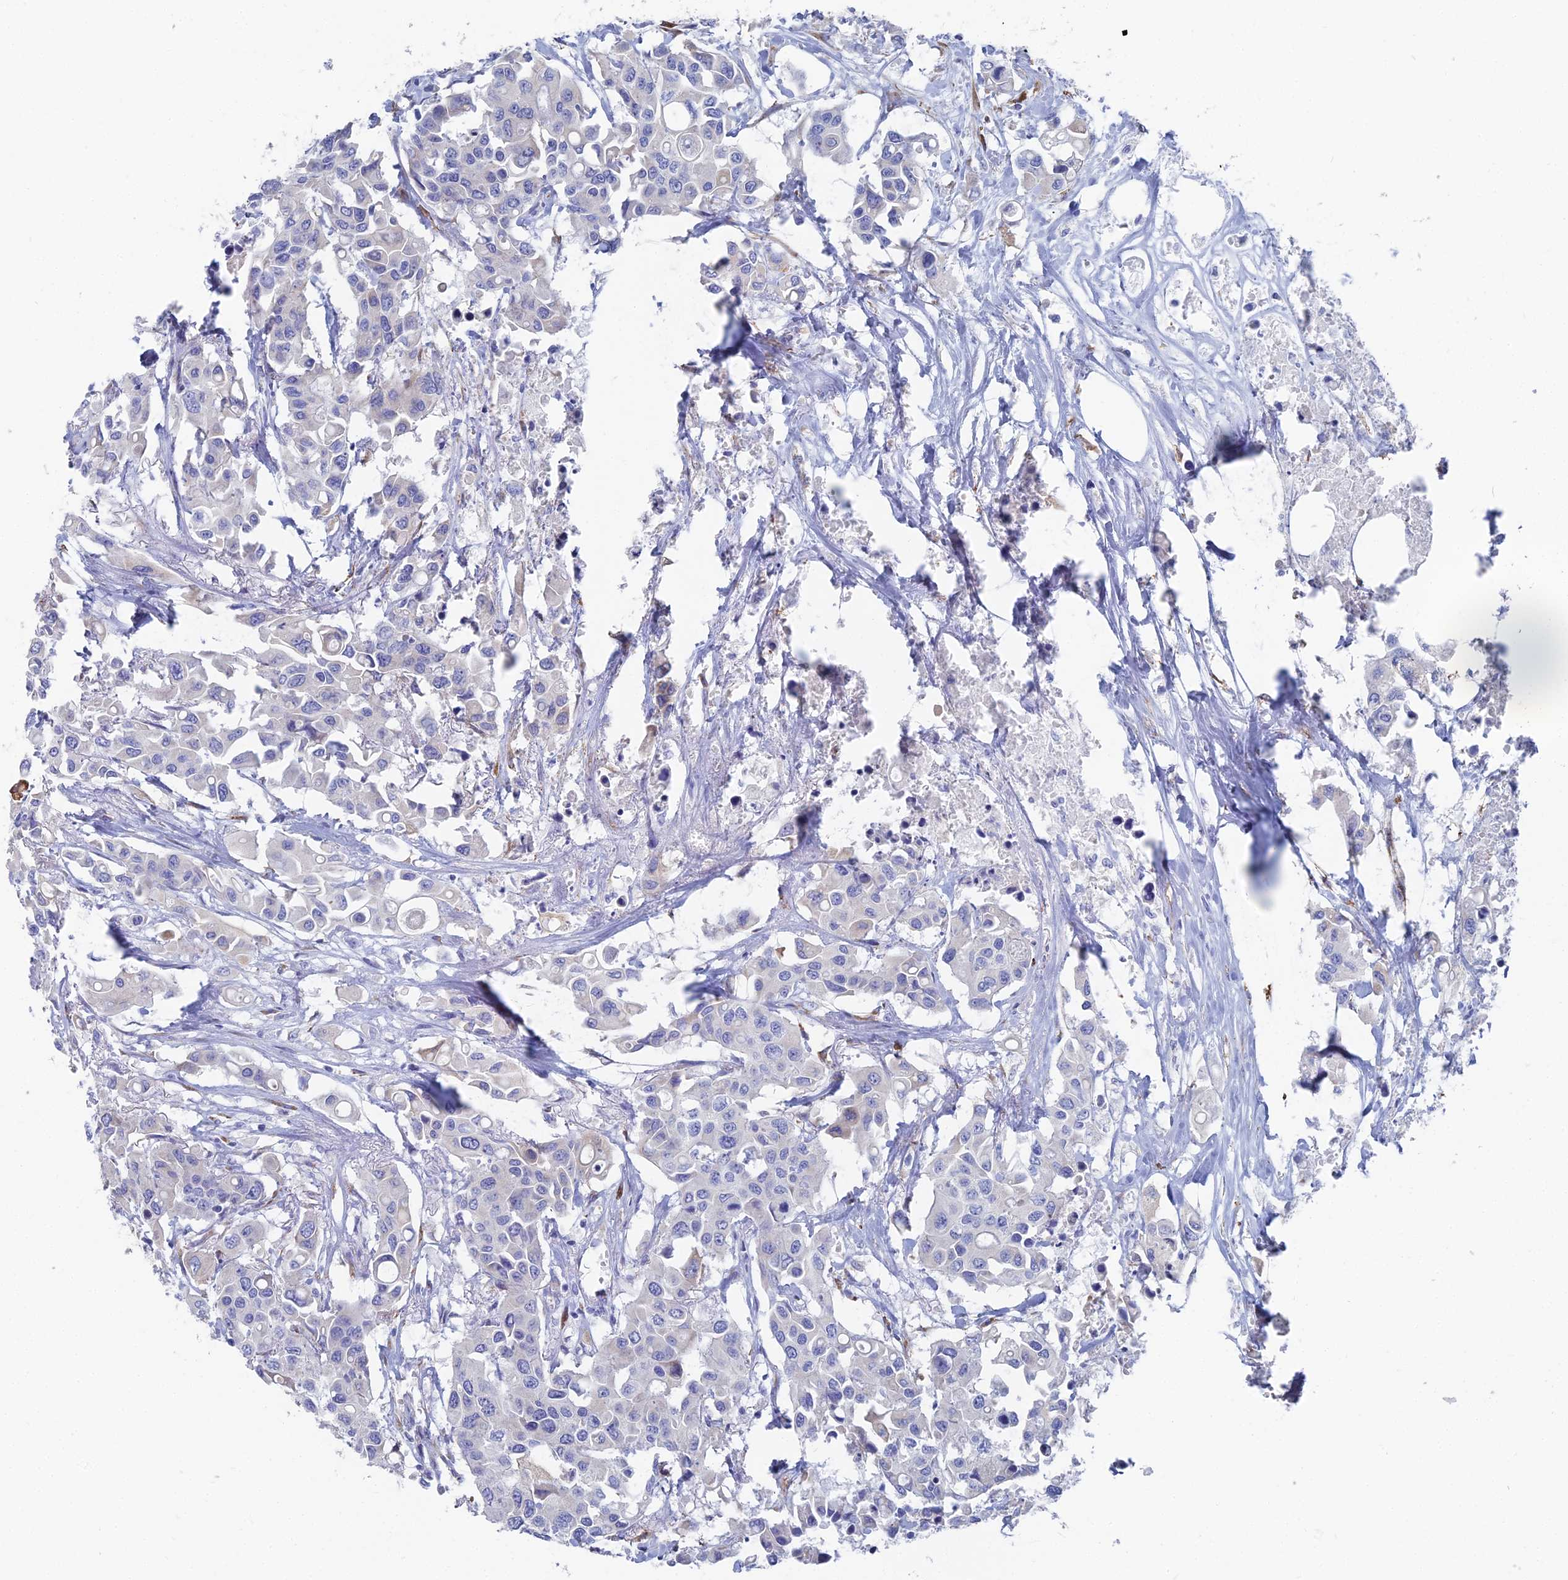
{"staining": {"intensity": "negative", "quantity": "none", "location": "none"}, "tissue": "colorectal cancer", "cell_type": "Tumor cells", "image_type": "cancer", "snomed": [{"axis": "morphology", "description": "Adenocarcinoma, NOS"}, {"axis": "topography", "description": "Colon"}], "caption": "Photomicrograph shows no significant protein positivity in tumor cells of adenocarcinoma (colorectal).", "gene": "TNNT3", "patient": {"sex": "male", "age": 77}}